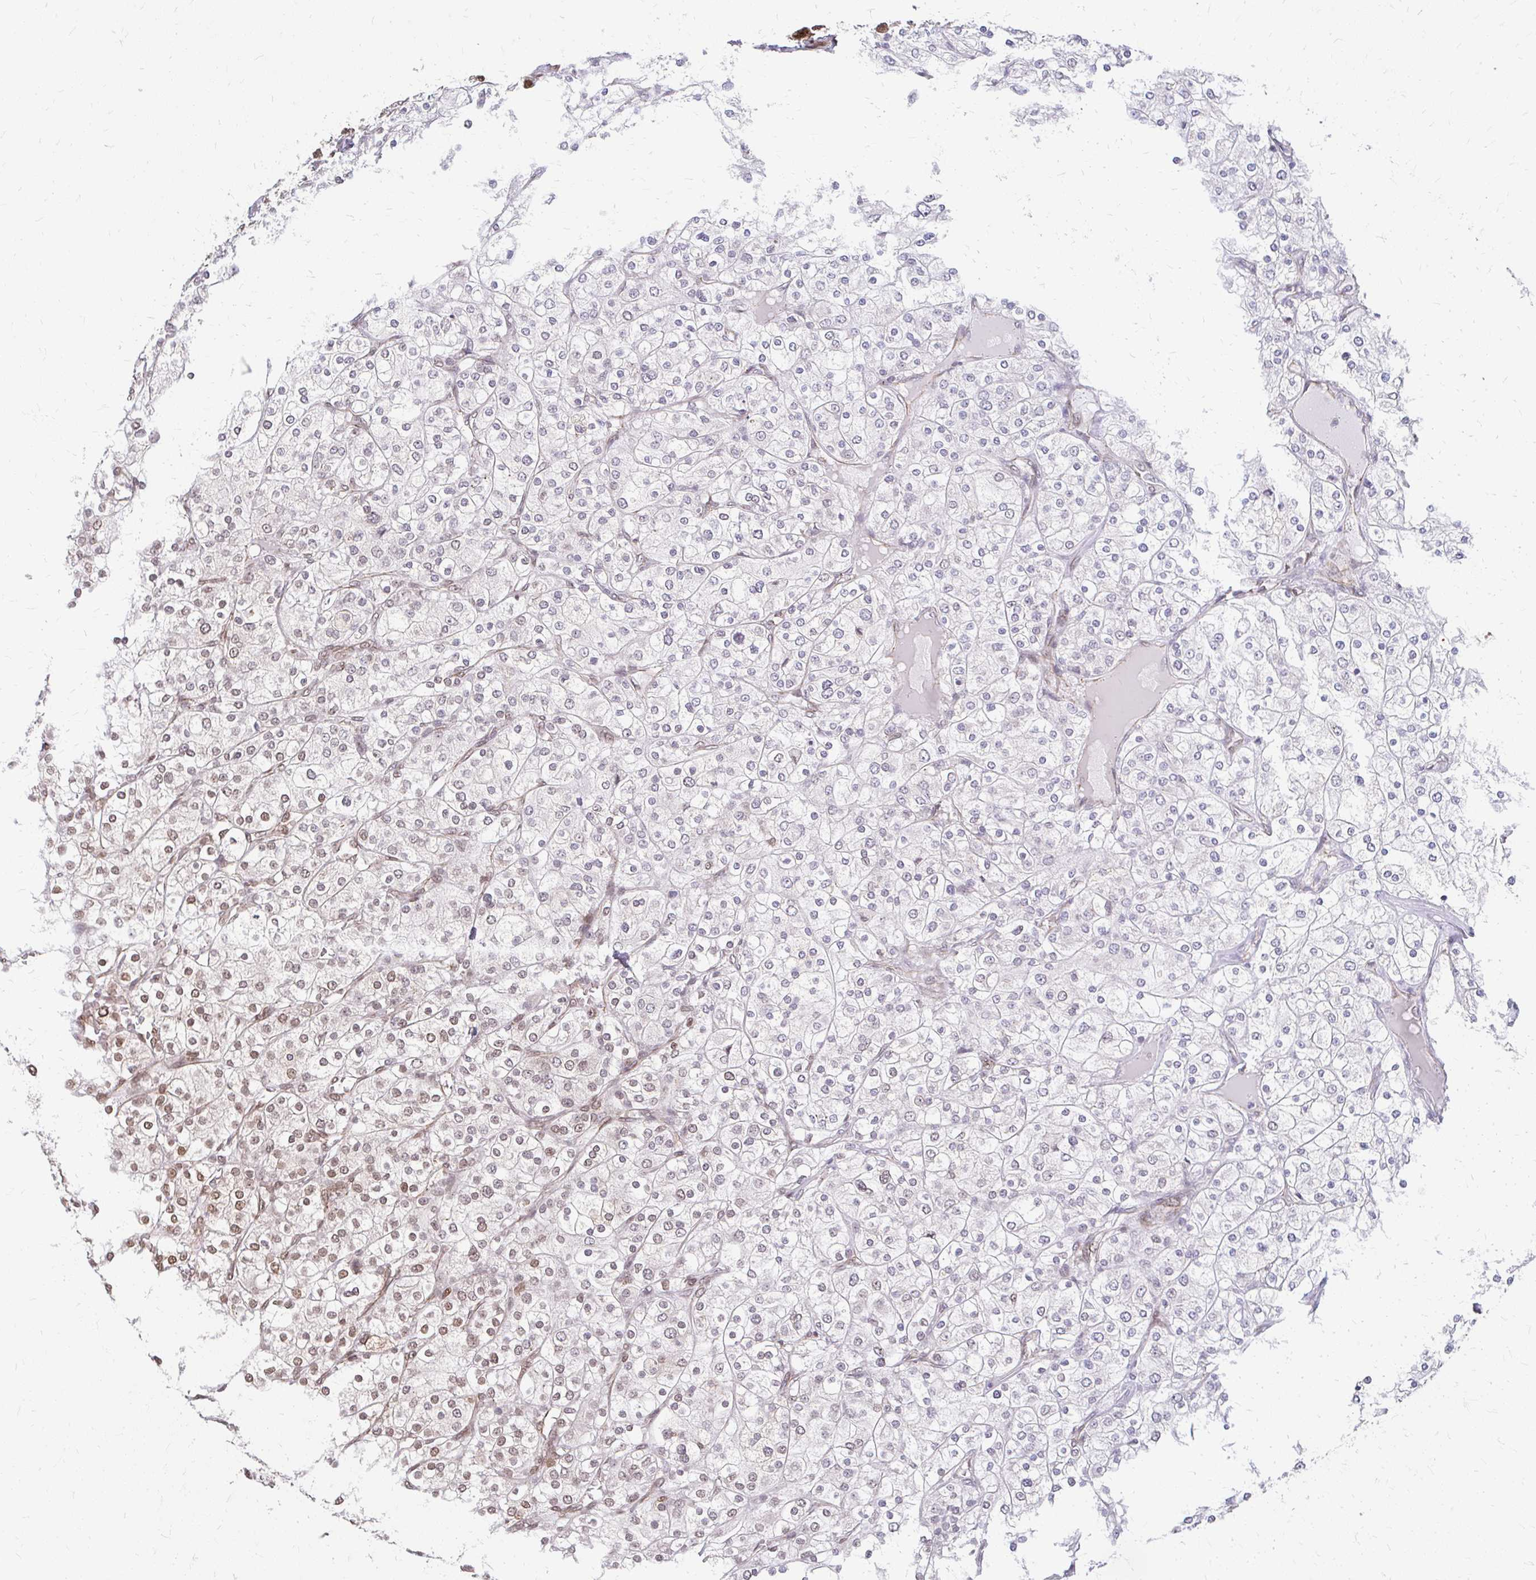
{"staining": {"intensity": "weak", "quantity": "25%-75%", "location": "cytoplasmic/membranous,nuclear"}, "tissue": "renal cancer", "cell_type": "Tumor cells", "image_type": "cancer", "snomed": [{"axis": "morphology", "description": "Adenocarcinoma, NOS"}, {"axis": "topography", "description": "Kidney"}], "caption": "The immunohistochemical stain highlights weak cytoplasmic/membranous and nuclear positivity in tumor cells of renal cancer tissue.", "gene": "XPO1", "patient": {"sex": "male", "age": 80}}